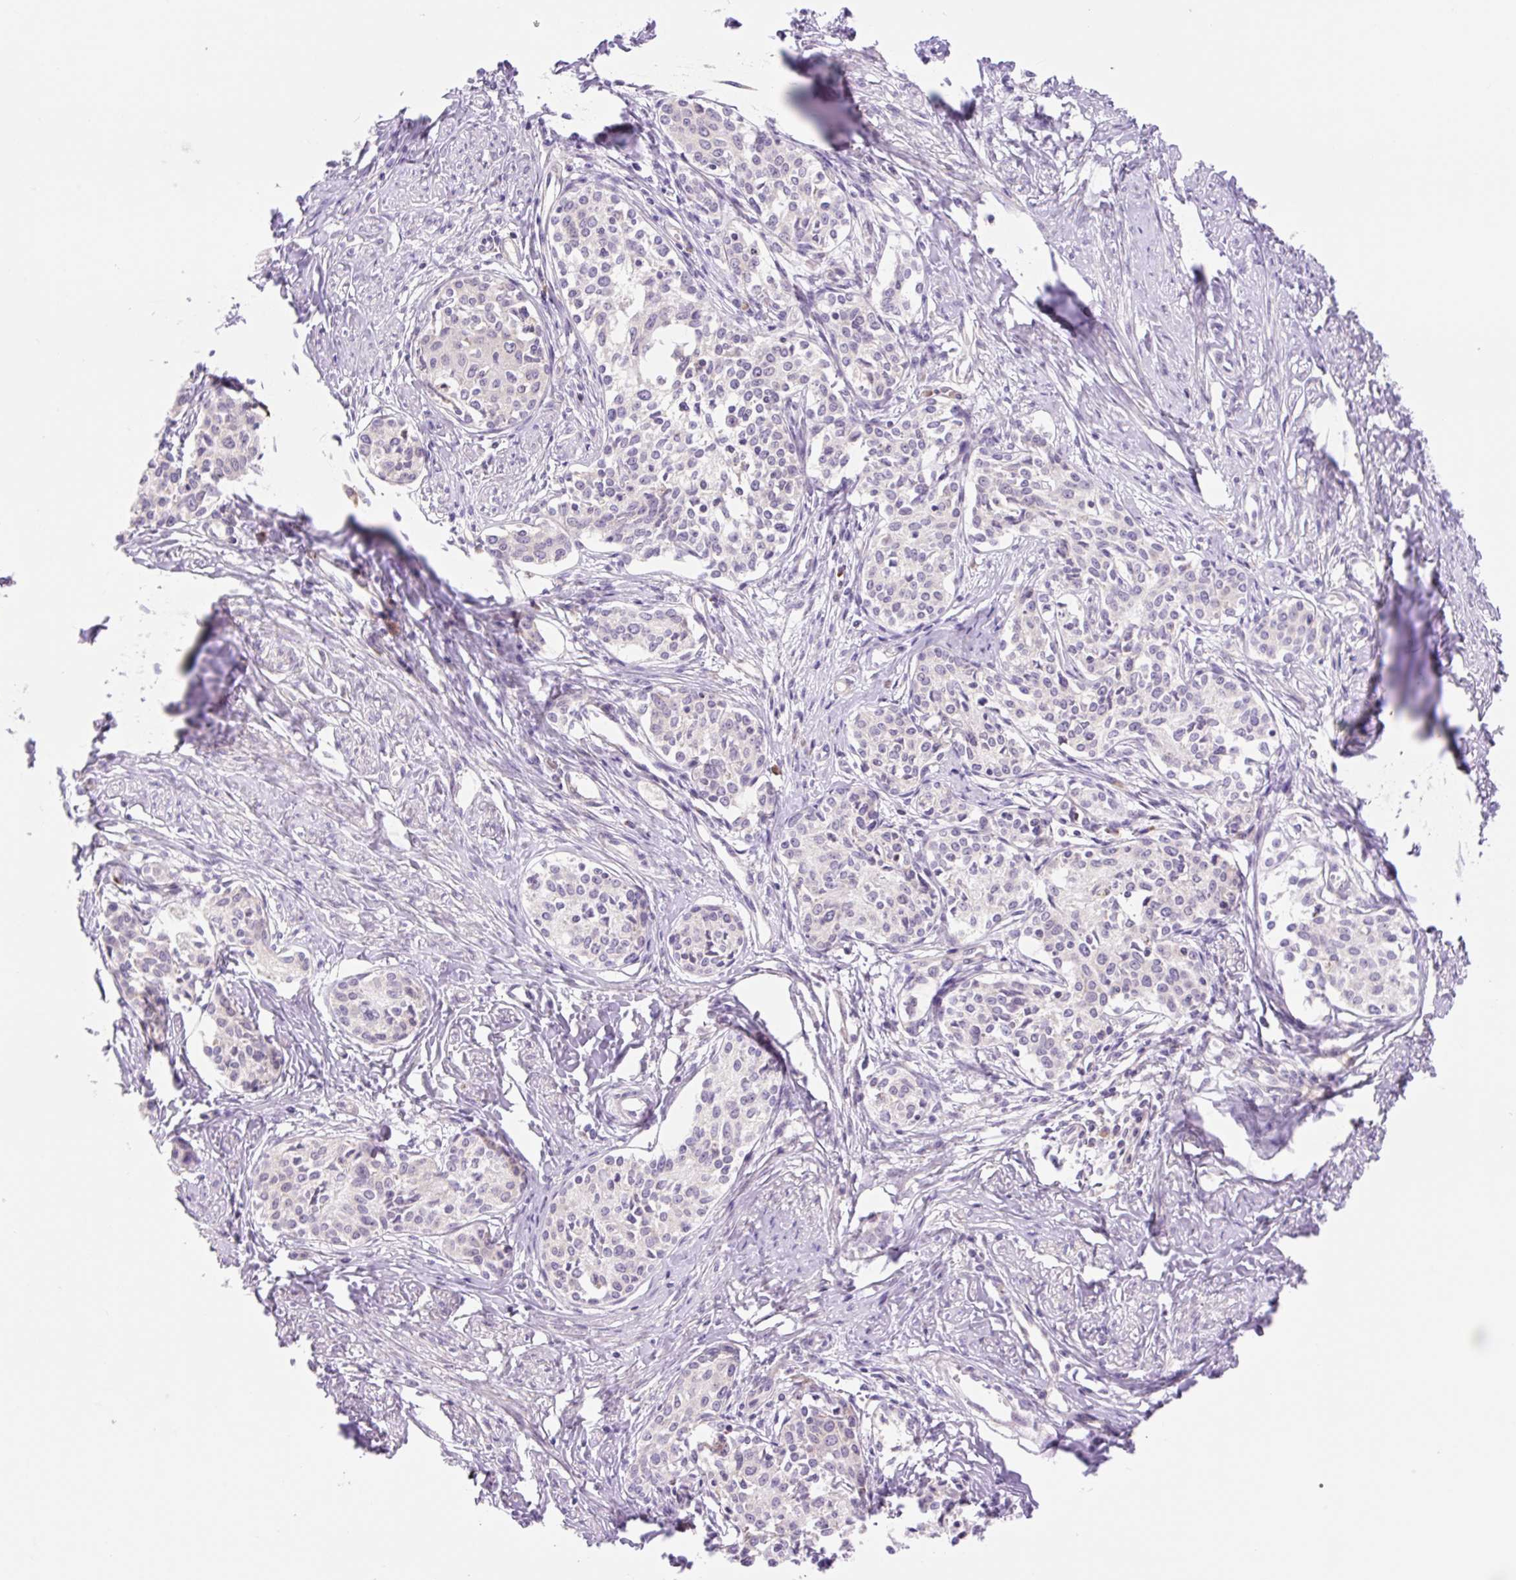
{"staining": {"intensity": "negative", "quantity": "none", "location": "none"}, "tissue": "cervical cancer", "cell_type": "Tumor cells", "image_type": "cancer", "snomed": [{"axis": "morphology", "description": "Squamous cell carcinoma, NOS"}, {"axis": "morphology", "description": "Adenocarcinoma, NOS"}, {"axis": "topography", "description": "Cervix"}], "caption": "The image exhibits no significant positivity in tumor cells of squamous cell carcinoma (cervical).", "gene": "GPR45", "patient": {"sex": "female", "age": 52}}